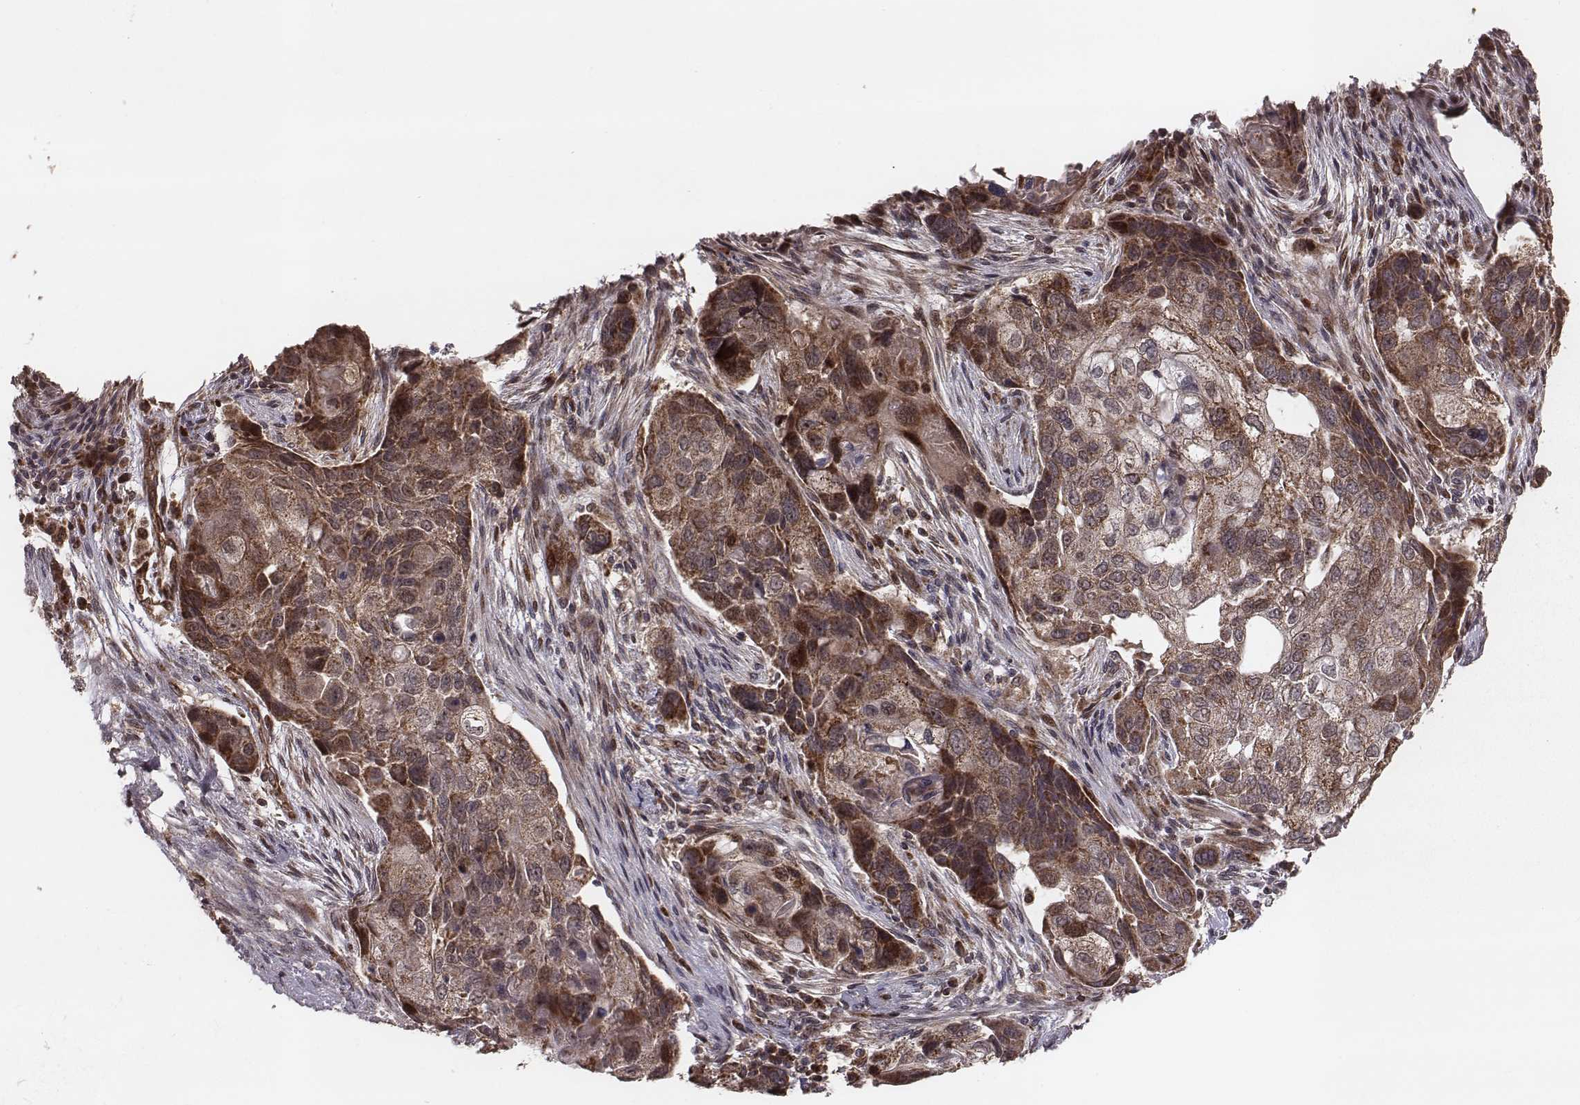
{"staining": {"intensity": "moderate", "quantity": ">75%", "location": "cytoplasmic/membranous"}, "tissue": "lung cancer", "cell_type": "Tumor cells", "image_type": "cancer", "snomed": [{"axis": "morphology", "description": "Squamous cell carcinoma, NOS"}, {"axis": "topography", "description": "Lung"}], "caption": "Squamous cell carcinoma (lung) tissue reveals moderate cytoplasmic/membranous staining in approximately >75% of tumor cells", "gene": "ZDHHC21", "patient": {"sex": "male", "age": 69}}